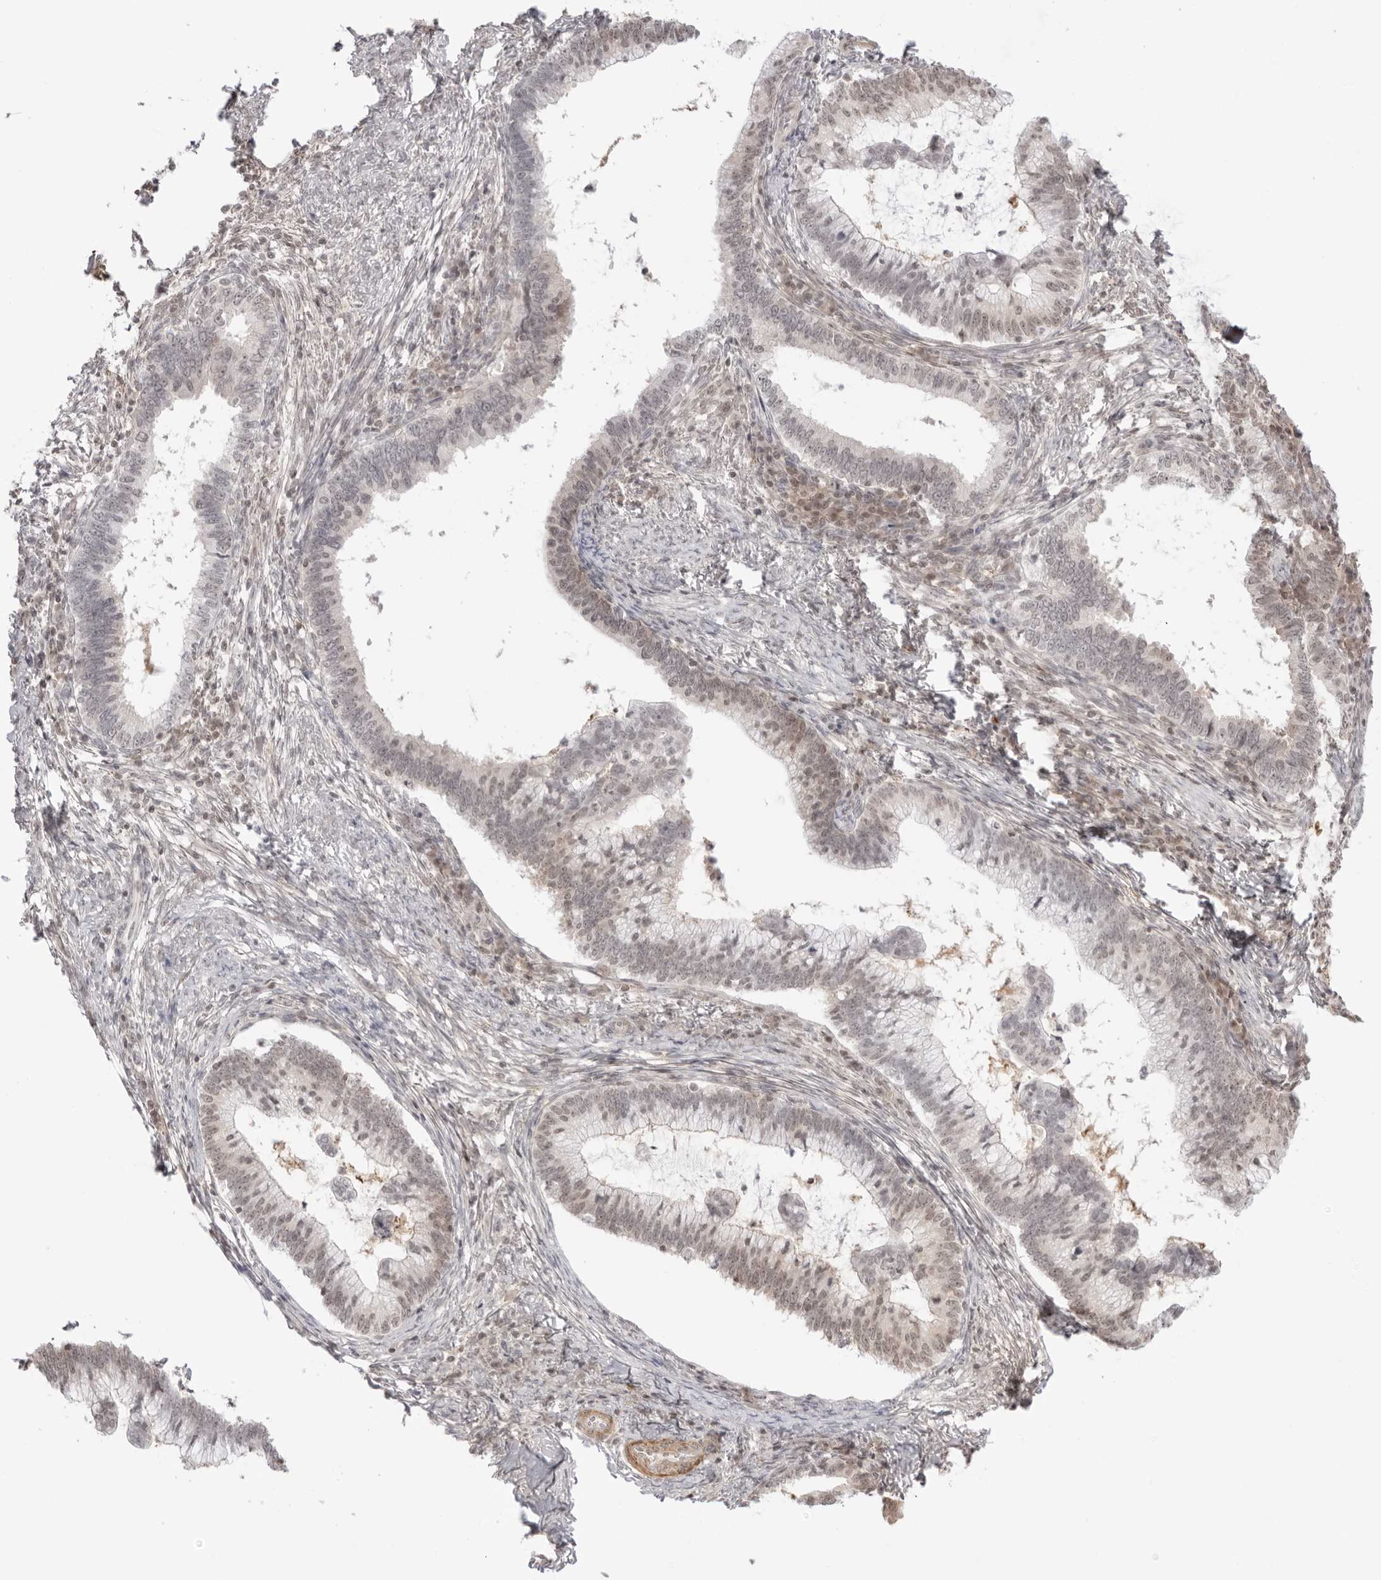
{"staining": {"intensity": "weak", "quantity": "<25%", "location": "nuclear"}, "tissue": "cervical cancer", "cell_type": "Tumor cells", "image_type": "cancer", "snomed": [{"axis": "morphology", "description": "Adenocarcinoma, NOS"}, {"axis": "topography", "description": "Cervix"}], "caption": "Adenocarcinoma (cervical) was stained to show a protein in brown. There is no significant positivity in tumor cells.", "gene": "RNF146", "patient": {"sex": "female", "age": 36}}